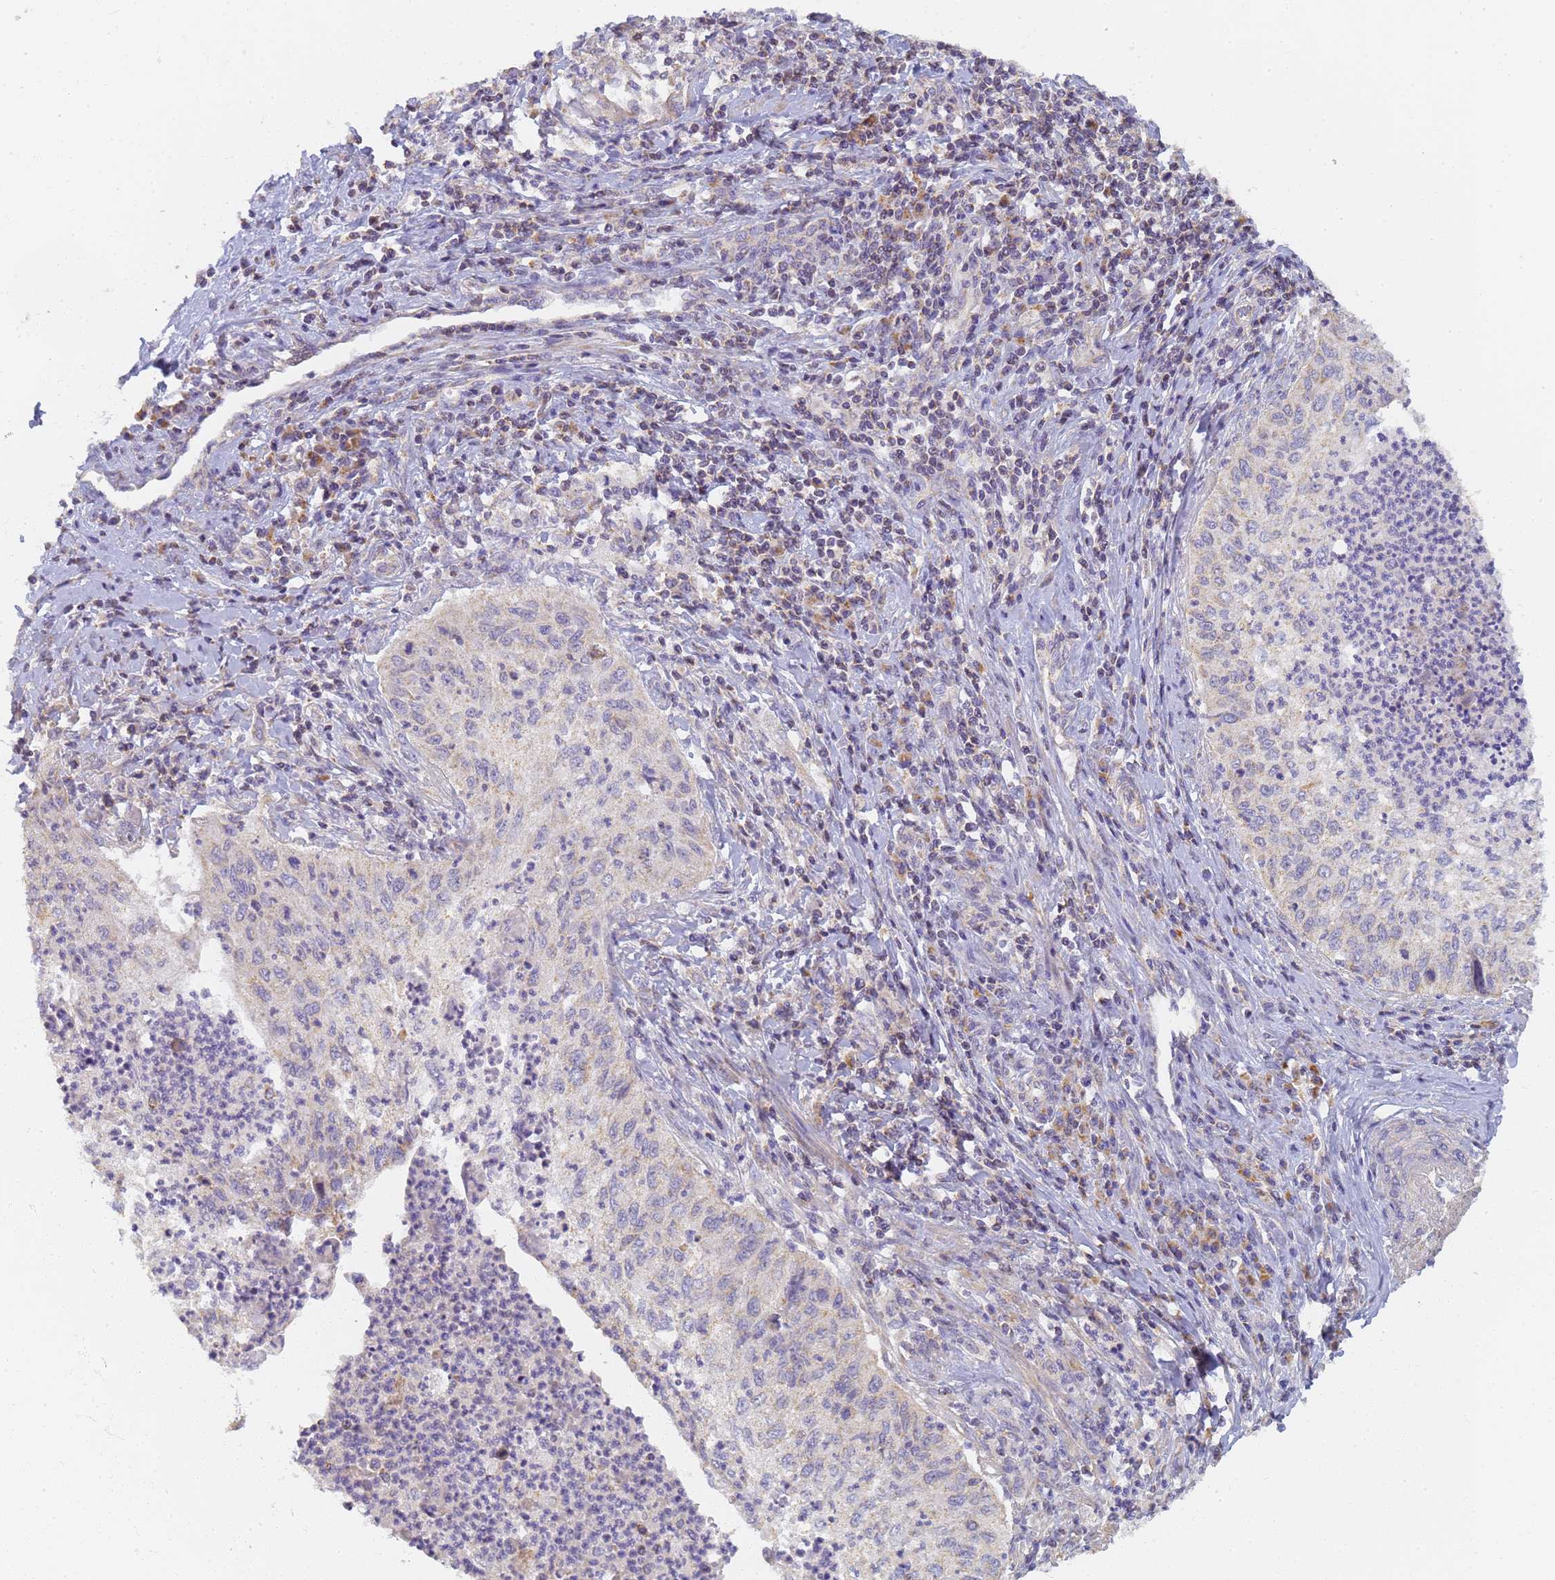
{"staining": {"intensity": "negative", "quantity": "none", "location": "none"}, "tissue": "cervical cancer", "cell_type": "Tumor cells", "image_type": "cancer", "snomed": [{"axis": "morphology", "description": "Squamous cell carcinoma, NOS"}, {"axis": "topography", "description": "Cervix"}], "caption": "The micrograph reveals no significant expression in tumor cells of cervical cancer. Nuclei are stained in blue.", "gene": "UTP23", "patient": {"sex": "female", "age": 30}}